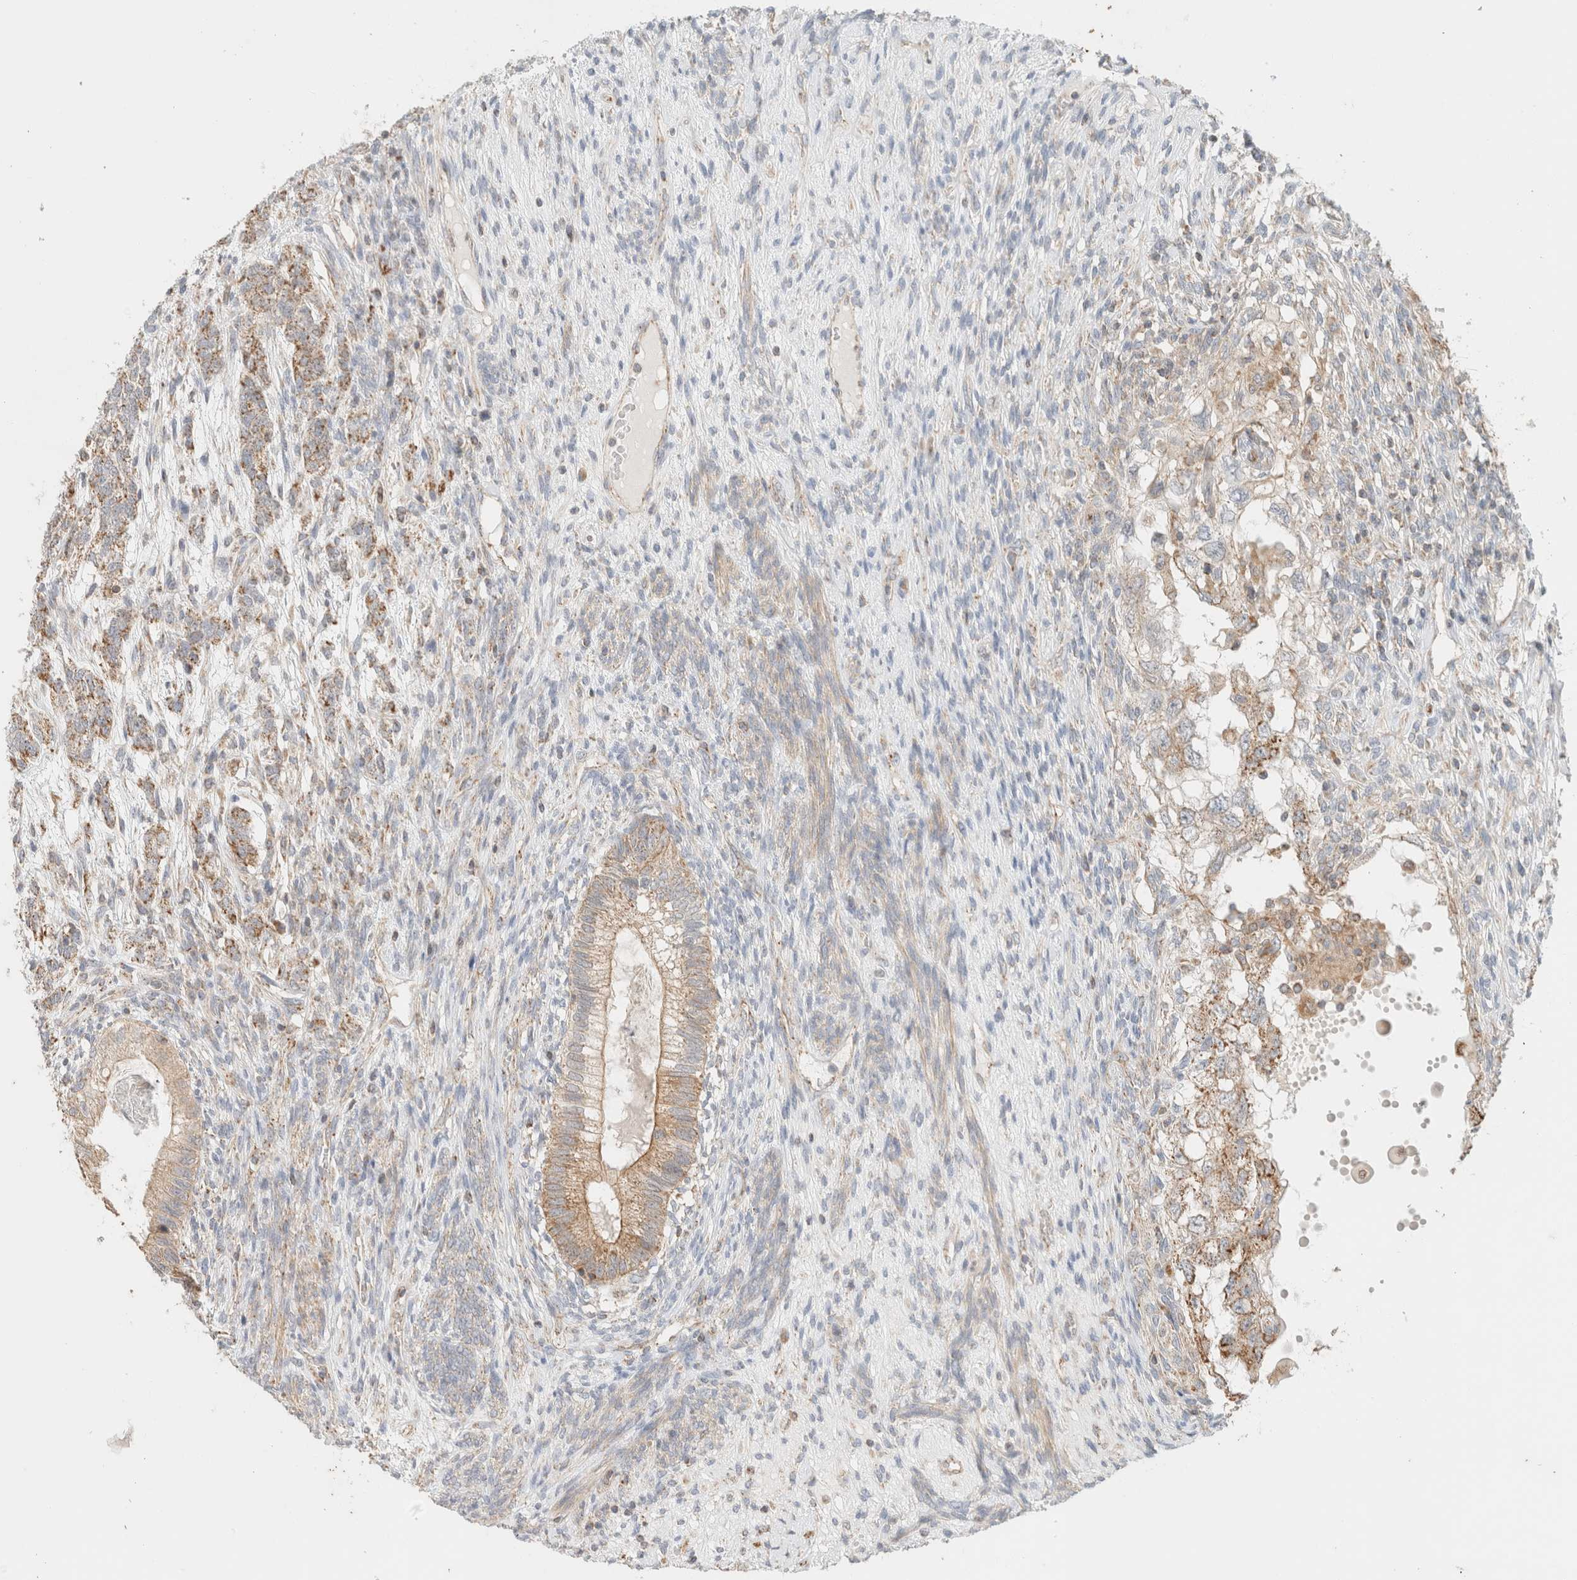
{"staining": {"intensity": "strong", "quantity": "25%-75%", "location": "cytoplasmic/membranous"}, "tissue": "testis cancer", "cell_type": "Tumor cells", "image_type": "cancer", "snomed": [{"axis": "morphology", "description": "Seminoma, NOS"}, {"axis": "topography", "description": "Testis"}], "caption": "This is an image of IHC staining of testis cancer (seminoma), which shows strong positivity in the cytoplasmic/membranous of tumor cells.", "gene": "MRM3", "patient": {"sex": "male", "age": 28}}